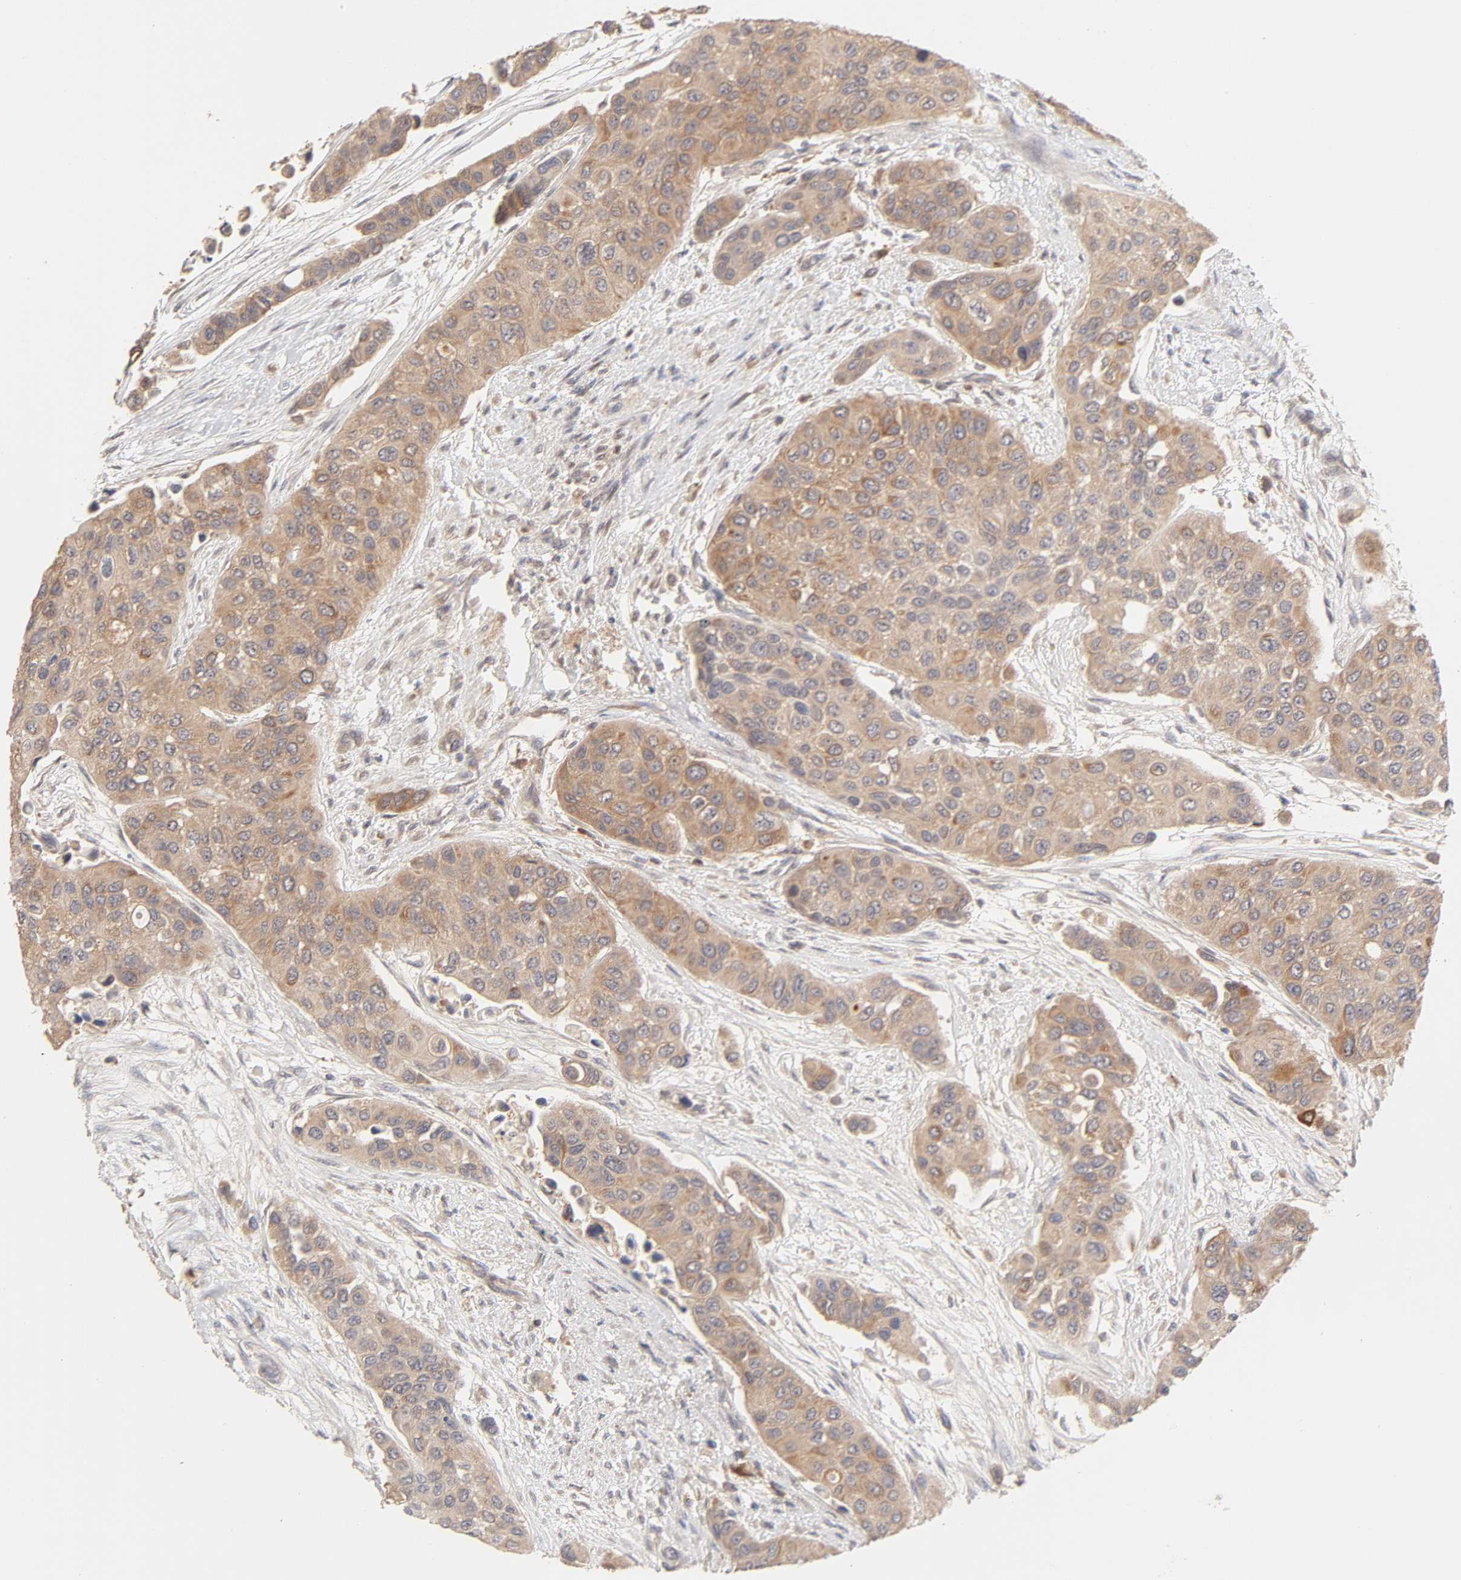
{"staining": {"intensity": "weak", "quantity": ">75%", "location": "cytoplasmic/membranous"}, "tissue": "urothelial cancer", "cell_type": "Tumor cells", "image_type": "cancer", "snomed": [{"axis": "morphology", "description": "Urothelial carcinoma, High grade"}, {"axis": "topography", "description": "Urinary bladder"}], "caption": "The image reveals a brown stain indicating the presence of a protein in the cytoplasmic/membranous of tumor cells in urothelial cancer.", "gene": "AP1G2", "patient": {"sex": "female", "age": 56}}